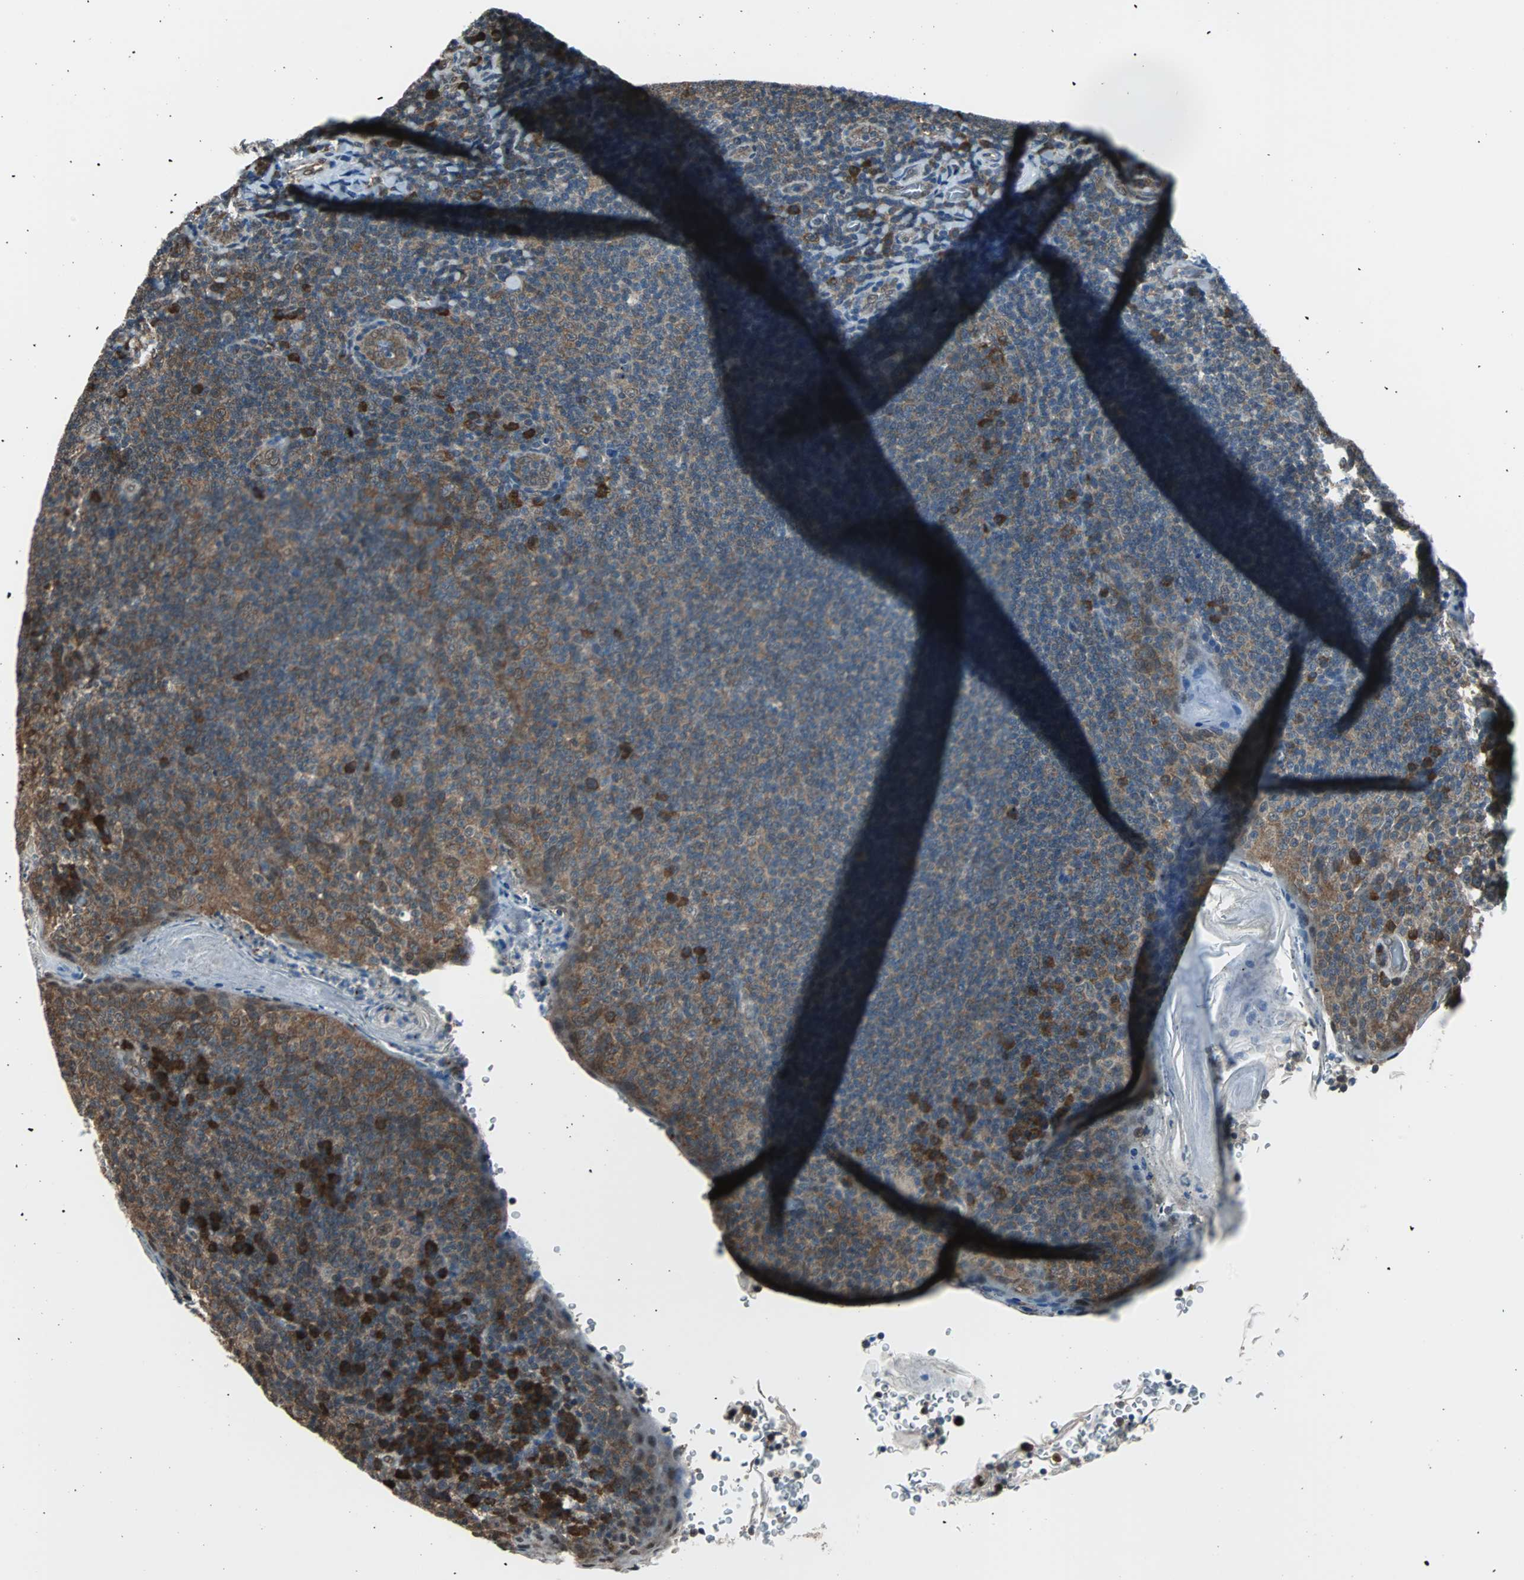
{"staining": {"intensity": "moderate", "quantity": ">75%", "location": "cytoplasmic/membranous"}, "tissue": "tonsil", "cell_type": "Germinal center cells", "image_type": "normal", "snomed": [{"axis": "morphology", "description": "Normal tissue, NOS"}, {"axis": "topography", "description": "Tonsil"}], "caption": "Tonsil stained with immunohistochemistry (IHC) demonstrates moderate cytoplasmic/membranous positivity in approximately >75% of germinal center cells.", "gene": "VCP", "patient": {"sex": "male", "age": 17}}